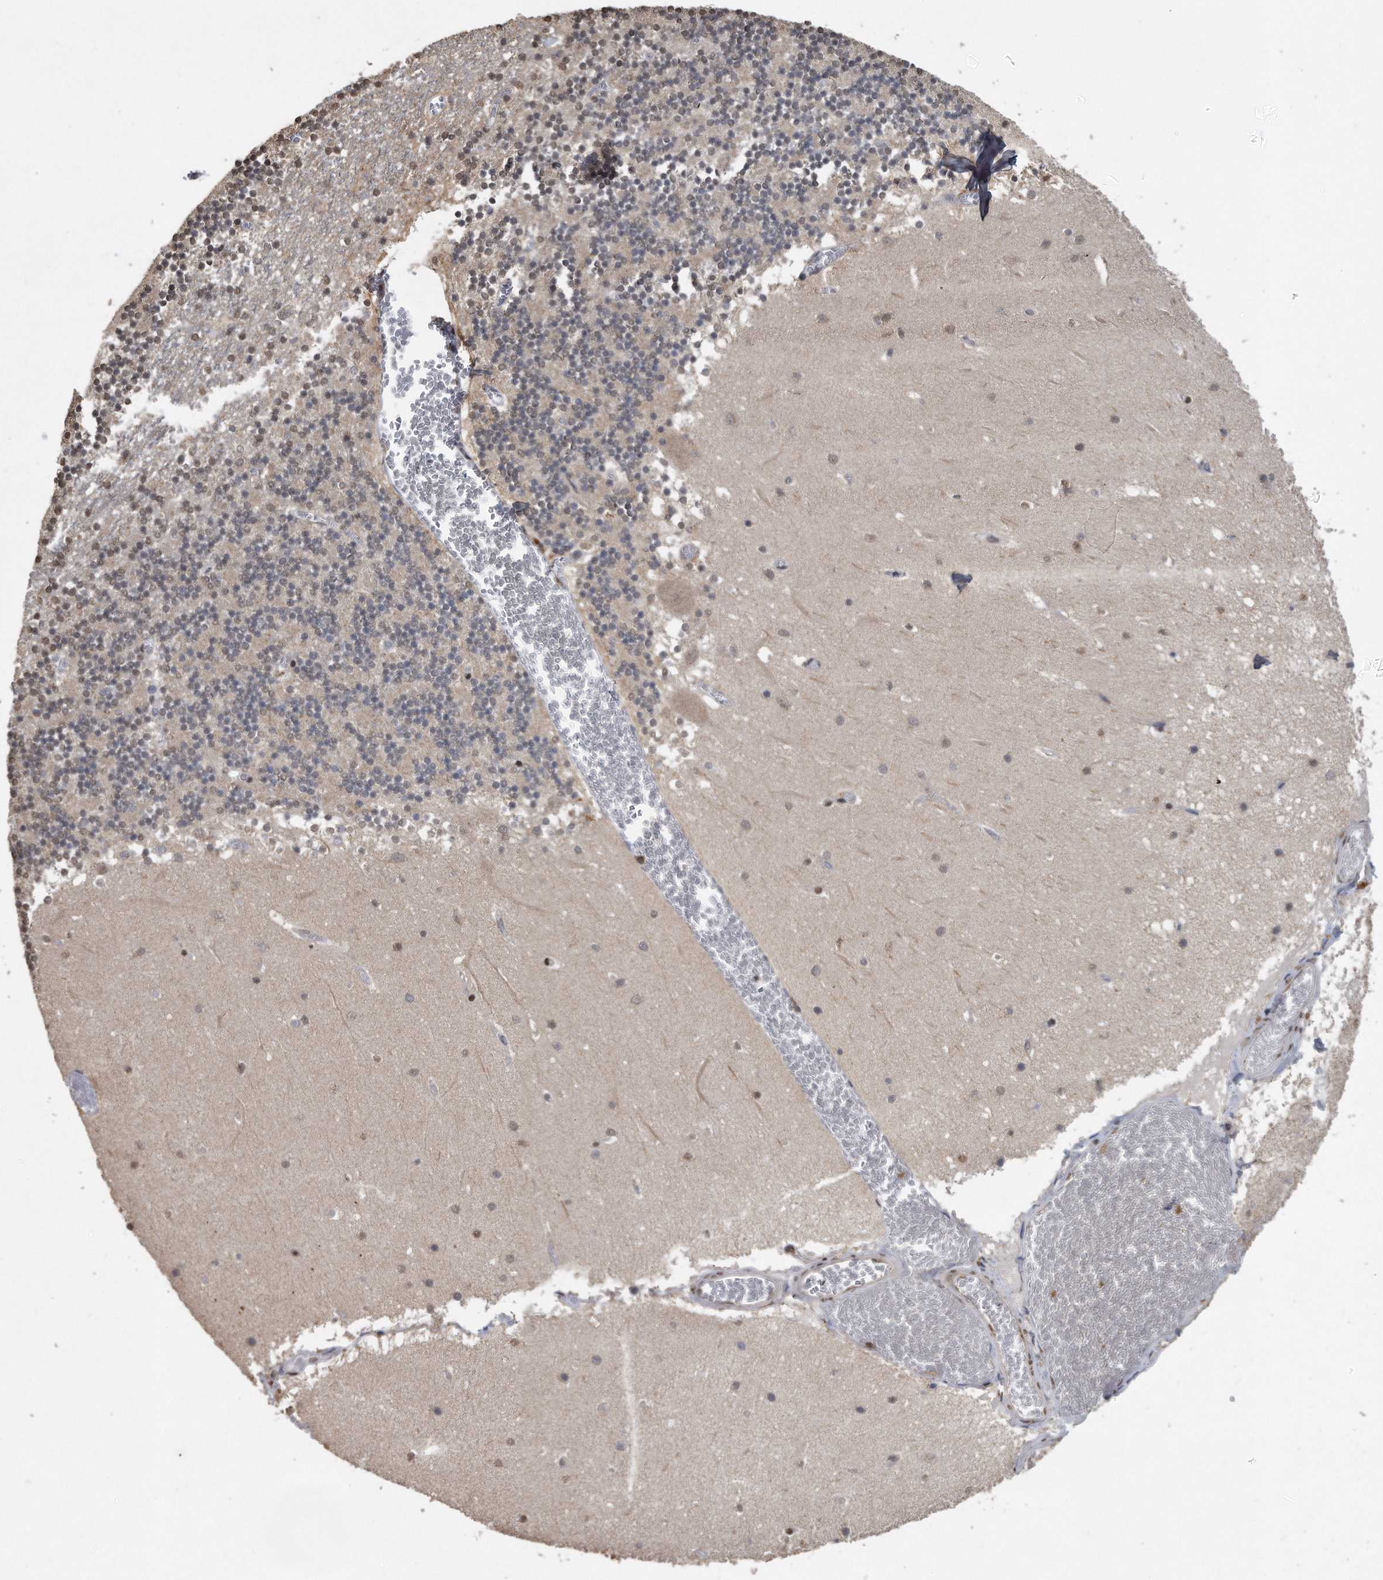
{"staining": {"intensity": "moderate", "quantity": "<25%", "location": "nuclear"}, "tissue": "cerebellum", "cell_type": "Cells in granular layer", "image_type": "normal", "snomed": [{"axis": "morphology", "description": "Normal tissue, NOS"}, {"axis": "topography", "description": "Cerebellum"}], "caption": "Brown immunohistochemical staining in unremarkable human cerebellum demonstrates moderate nuclear positivity in about <25% of cells in granular layer. The protein is shown in brown color, while the nuclei are stained blue.", "gene": "CRYZL1", "patient": {"sex": "female", "age": 28}}